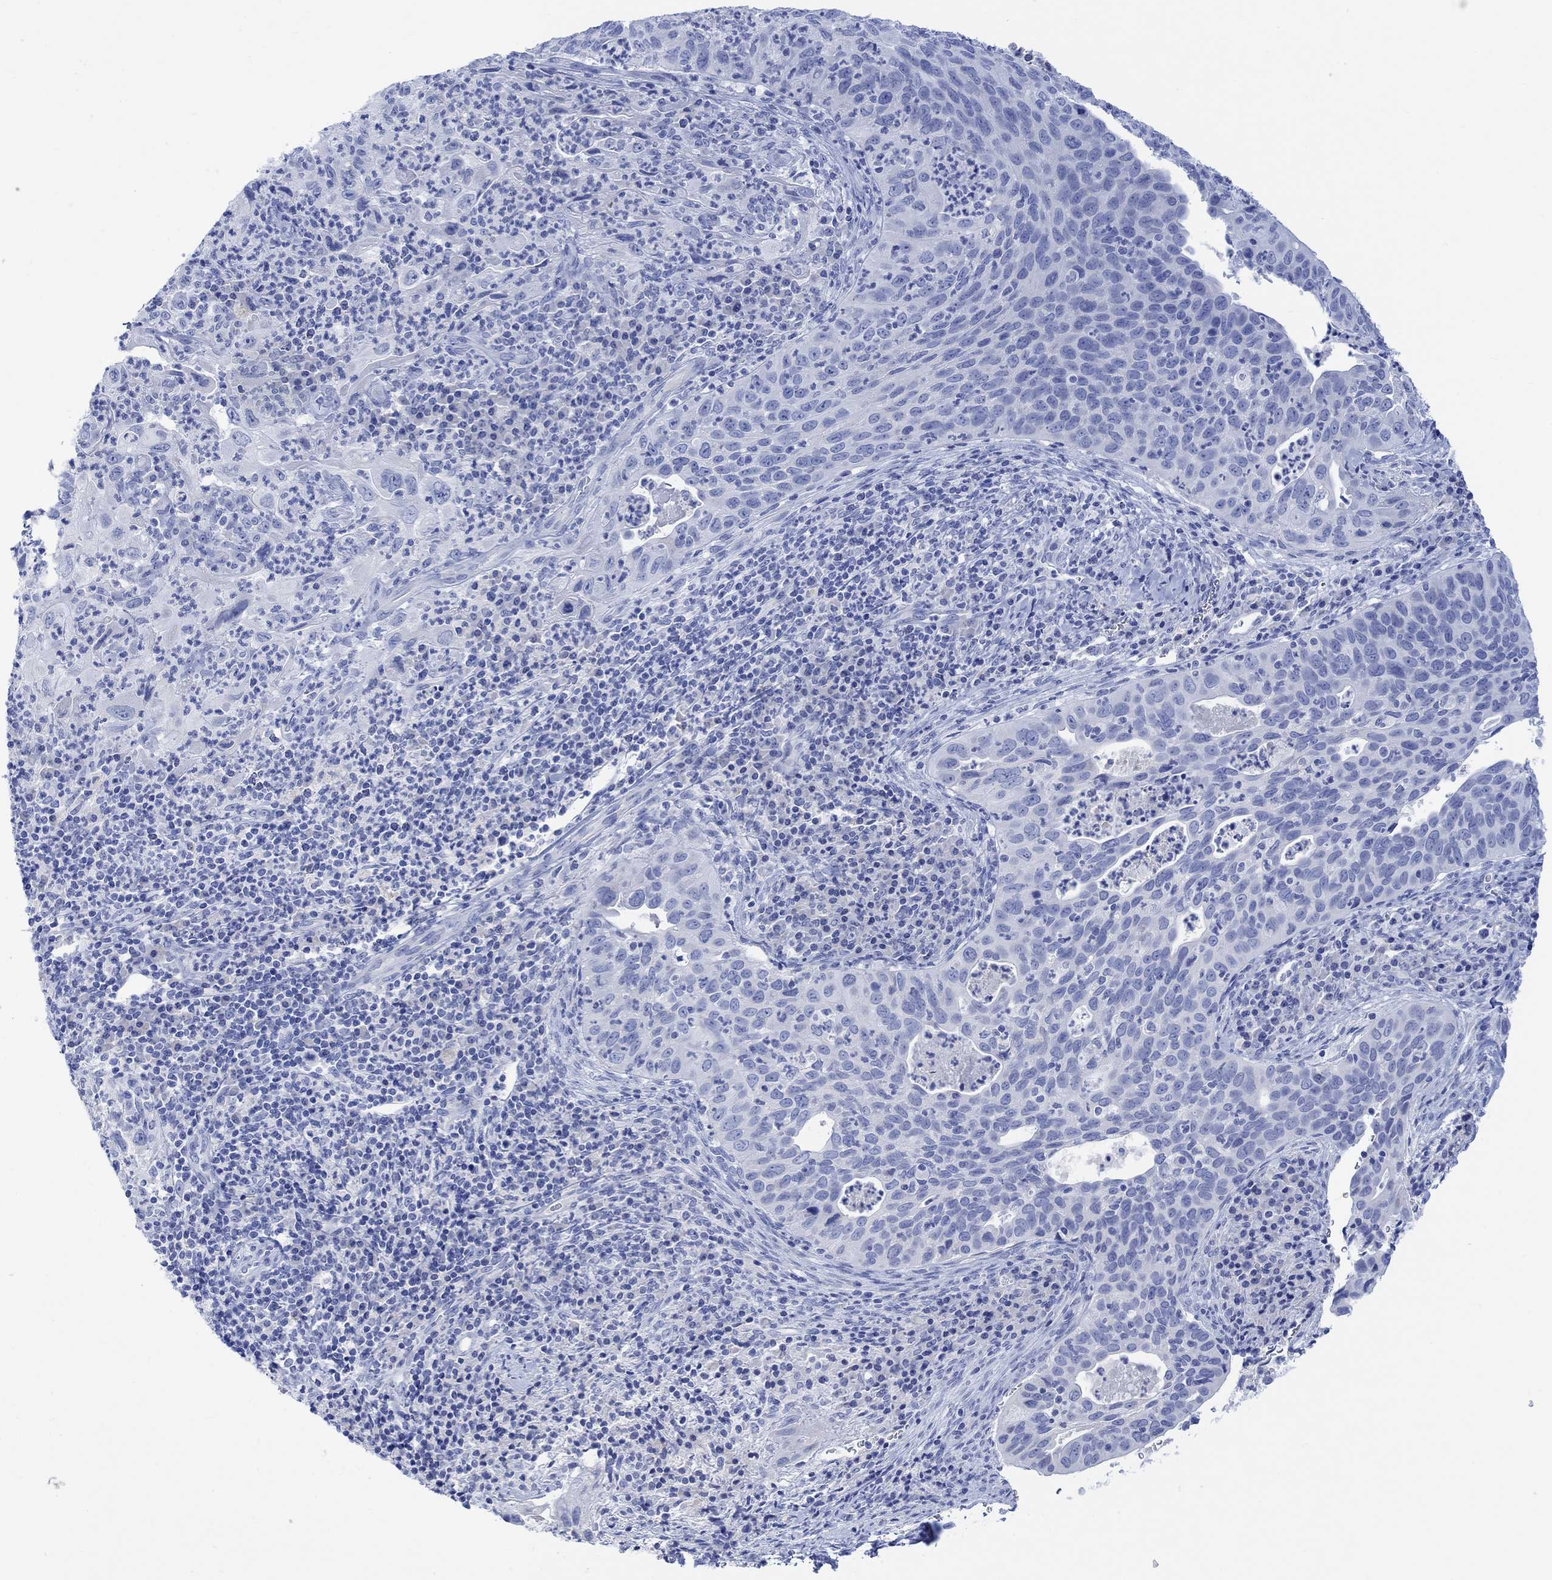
{"staining": {"intensity": "negative", "quantity": "none", "location": "none"}, "tissue": "cervical cancer", "cell_type": "Tumor cells", "image_type": "cancer", "snomed": [{"axis": "morphology", "description": "Squamous cell carcinoma, NOS"}, {"axis": "topography", "description": "Cervix"}], "caption": "A histopathology image of human cervical cancer is negative for staining in tumor cells.", "gene": "CALCA", "patient": {"sex": "female", "age": 26}}